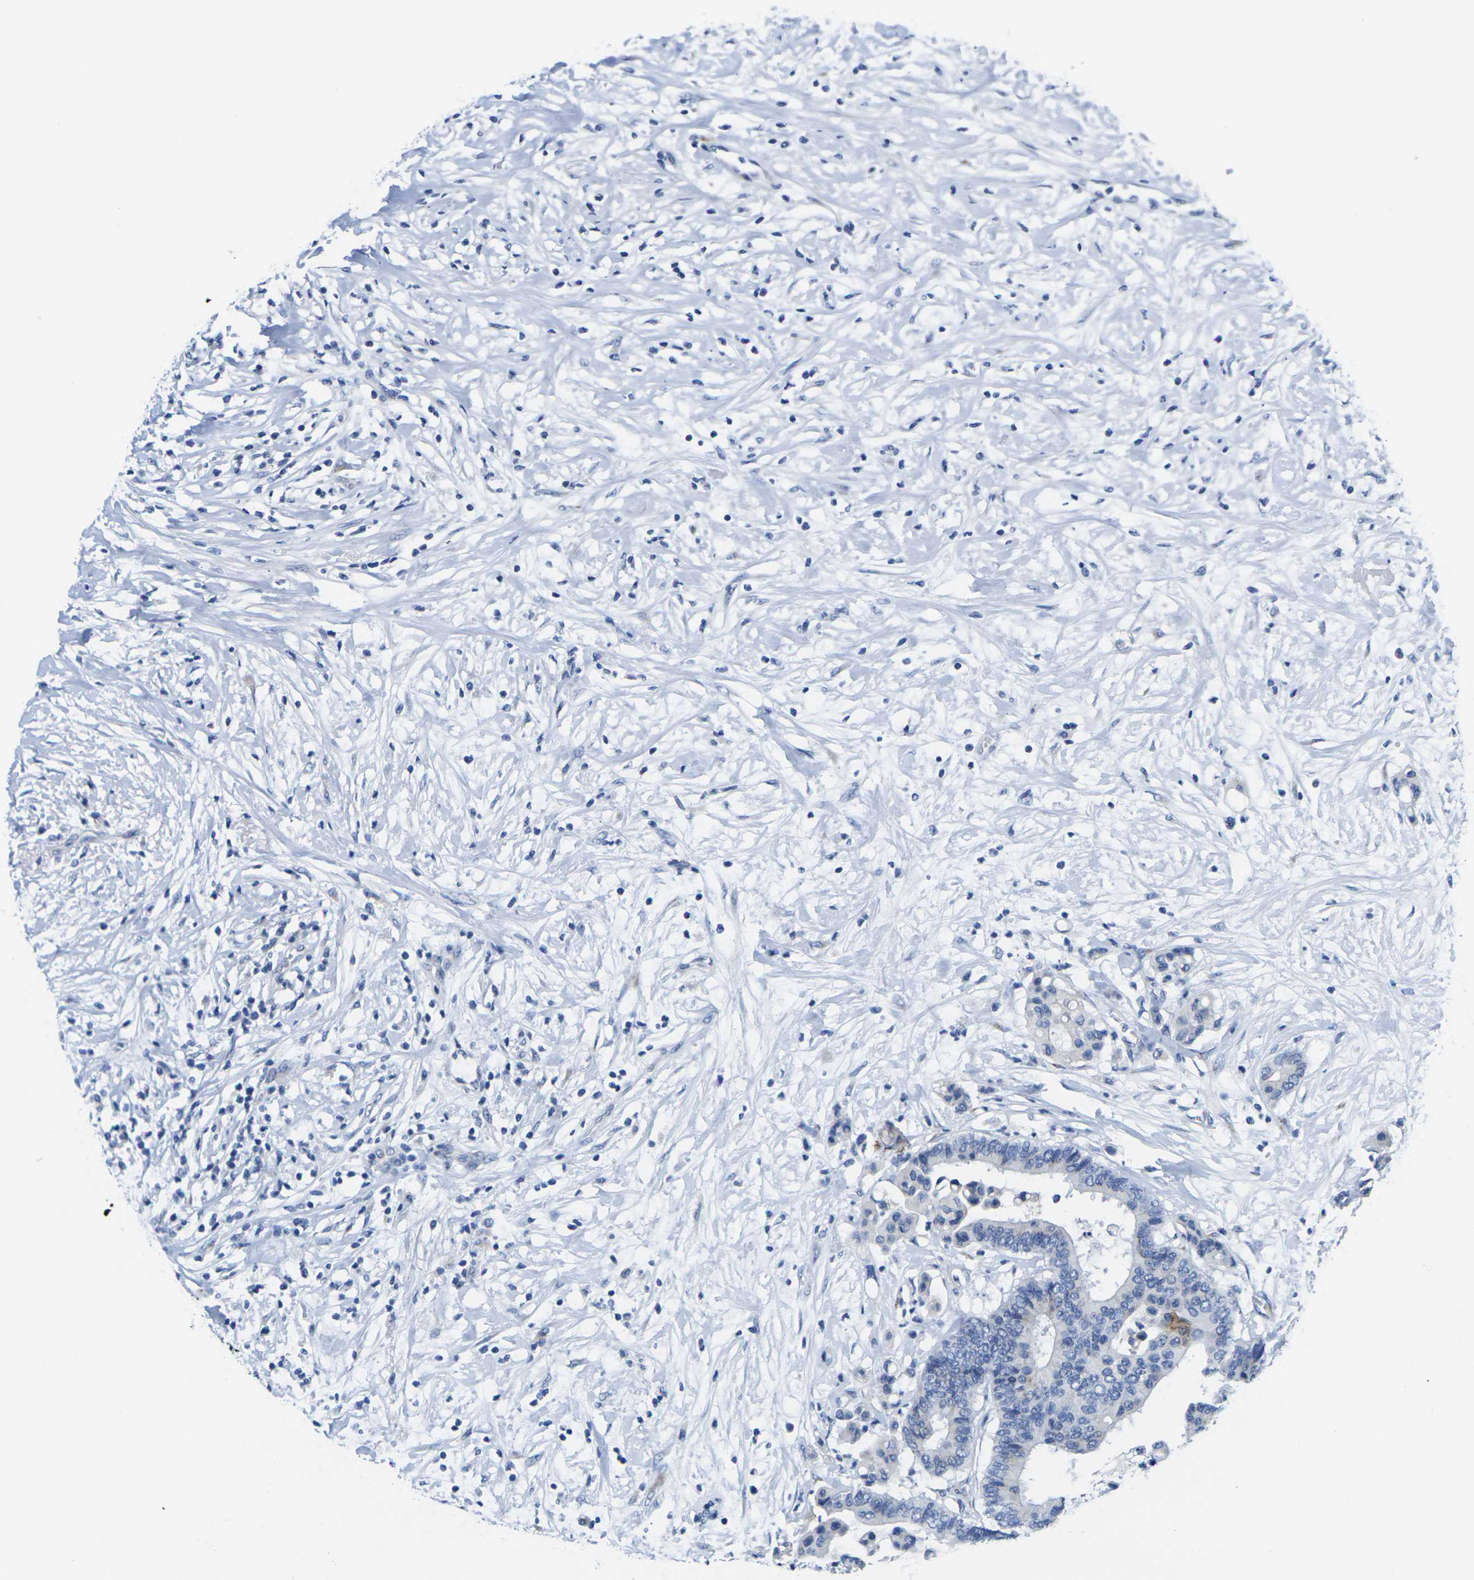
{"staining": {"intensity": "negative", "quantity": "none", "location": "none"}, "tissue": "colorectal cancer", "cell_type": "Tumor cells", "image_type": "cancer", "snomed": [{"axis": "morphology", "description": "Normal tissue, NOS"}, {"axis": "morphology", "description": "Adenocarcinoma, NOS"}, {"axis": "topography", "description": "Colon"}], "caption": "Tumor cells show no significant staining in colorectal cancer.", "gene": "CRK", "patient": {"sex": "male", "age": 82}}